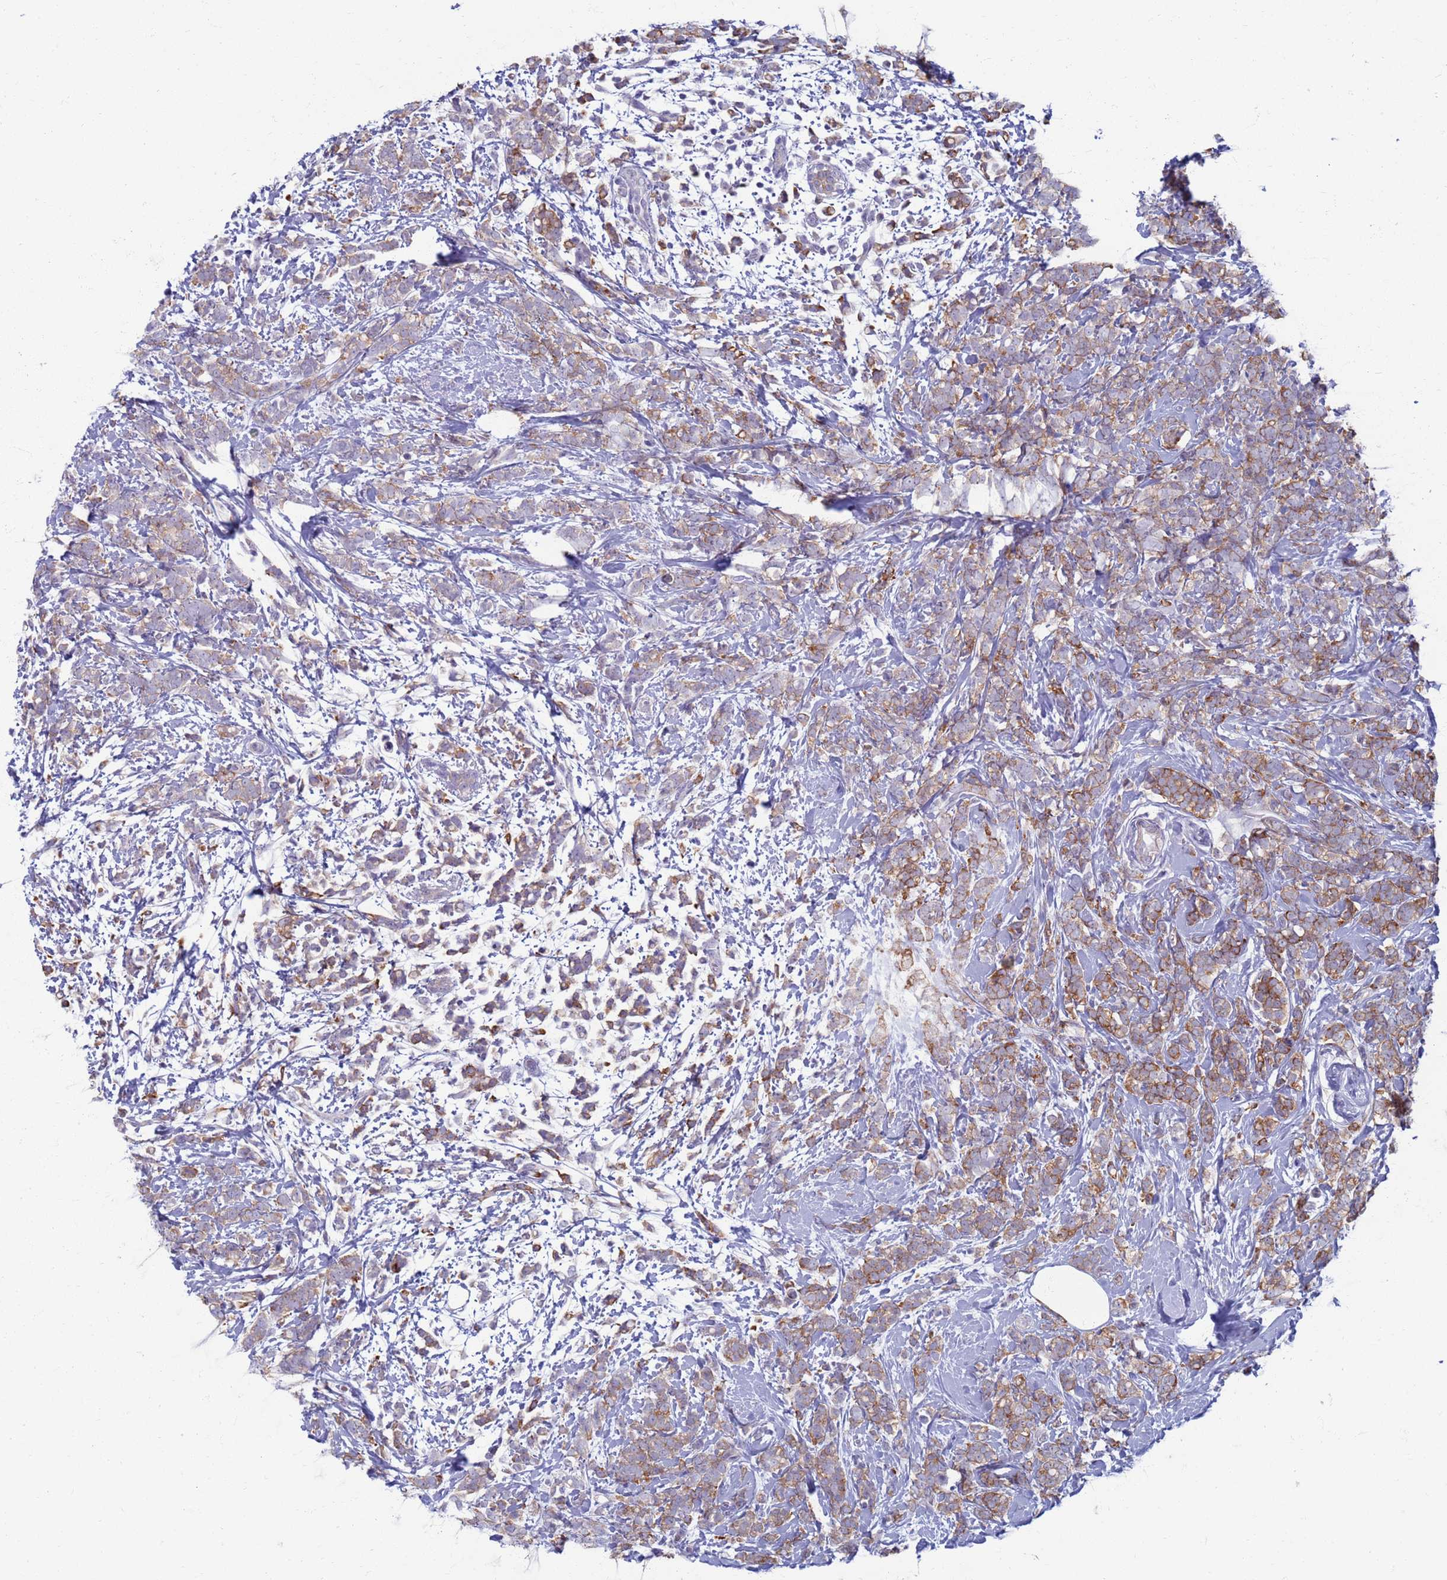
{"staining": {"intensity": "moderate", "quantity": "25%-75%", "location": "cytoplasmic/membranous"}, "tissue": "breast cancer", "cell_type": "Tumor cells", "image_type": "cancer", "snomed": [{"axis": "morphology", "description": "Lobular carcinoma"}, {"axis": "topography", "description": "Breast"}], "caption": "The photomicrograph demonstrates staining of breast cancer (lobular carcinoma), revealing moderate cytoplasmic/membranous protein expression (brown color) within tumor cells. Ihc stains the protein of interest in brown and the nuclei are stained blue.", "gene": "CLCA2", "patient": {"sex": "female", "age": 58}}